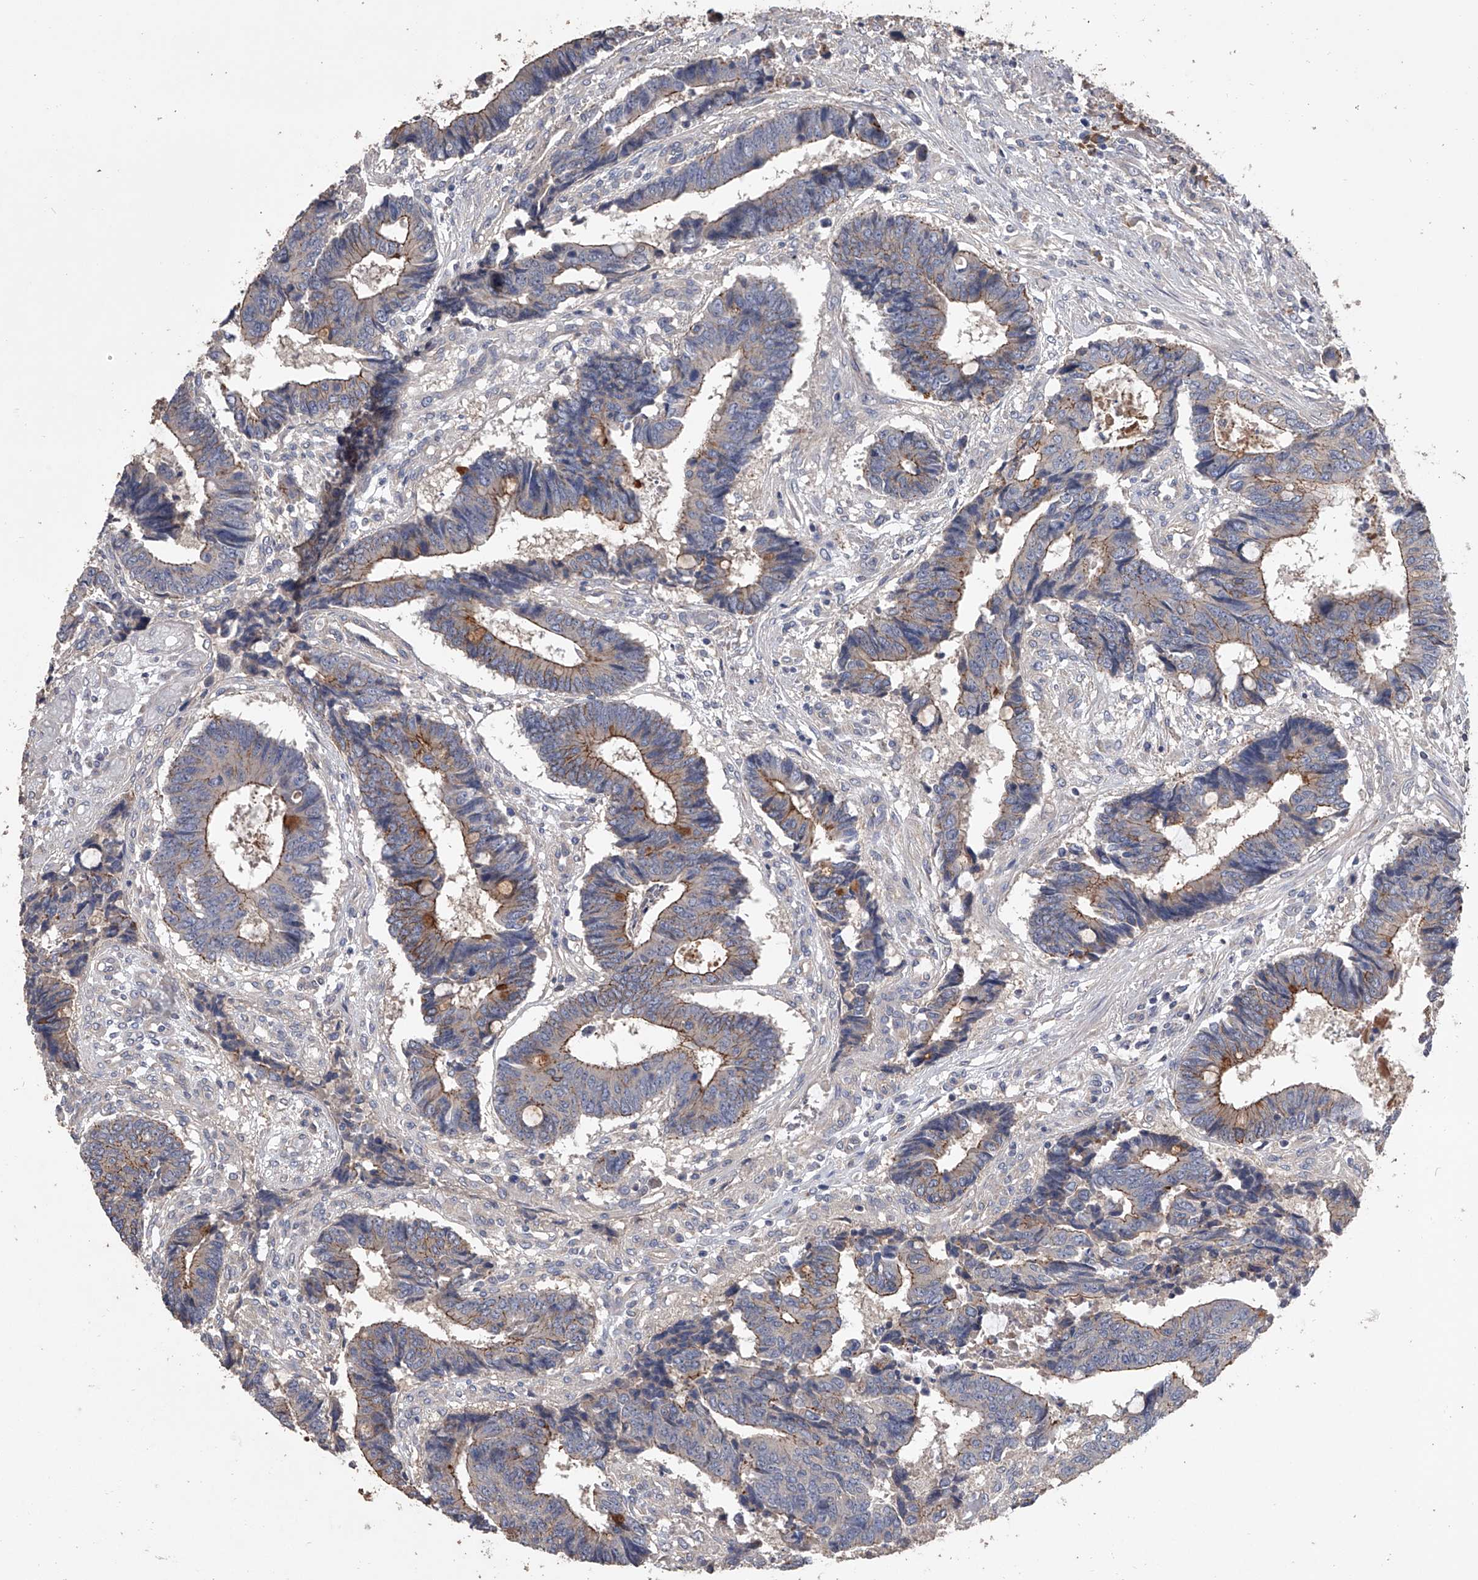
{"staining": {"intensity": "moderate", "quantity": "25%-75%", "location": "cytoplasmic/membranous"}, "tissue": "colorectal cancer", "cell_type": "Tumor cells", "image_type": "cancer", "snomed": [{"axis": "morphology", "description": "Adenocarcinoma, NOS"}, {"axis": "topography", "description": "Rectum"}], "caption": "High-power microscopy captured an IHC photomicrograph of colorectal cancer (adenocarcinoma), revealing moderate cytoplasmic/membranous positivity in about 25%-75% of tumor cells.", "gene": "ZNF343", "patient": {"sex": "male", "age": 84}}